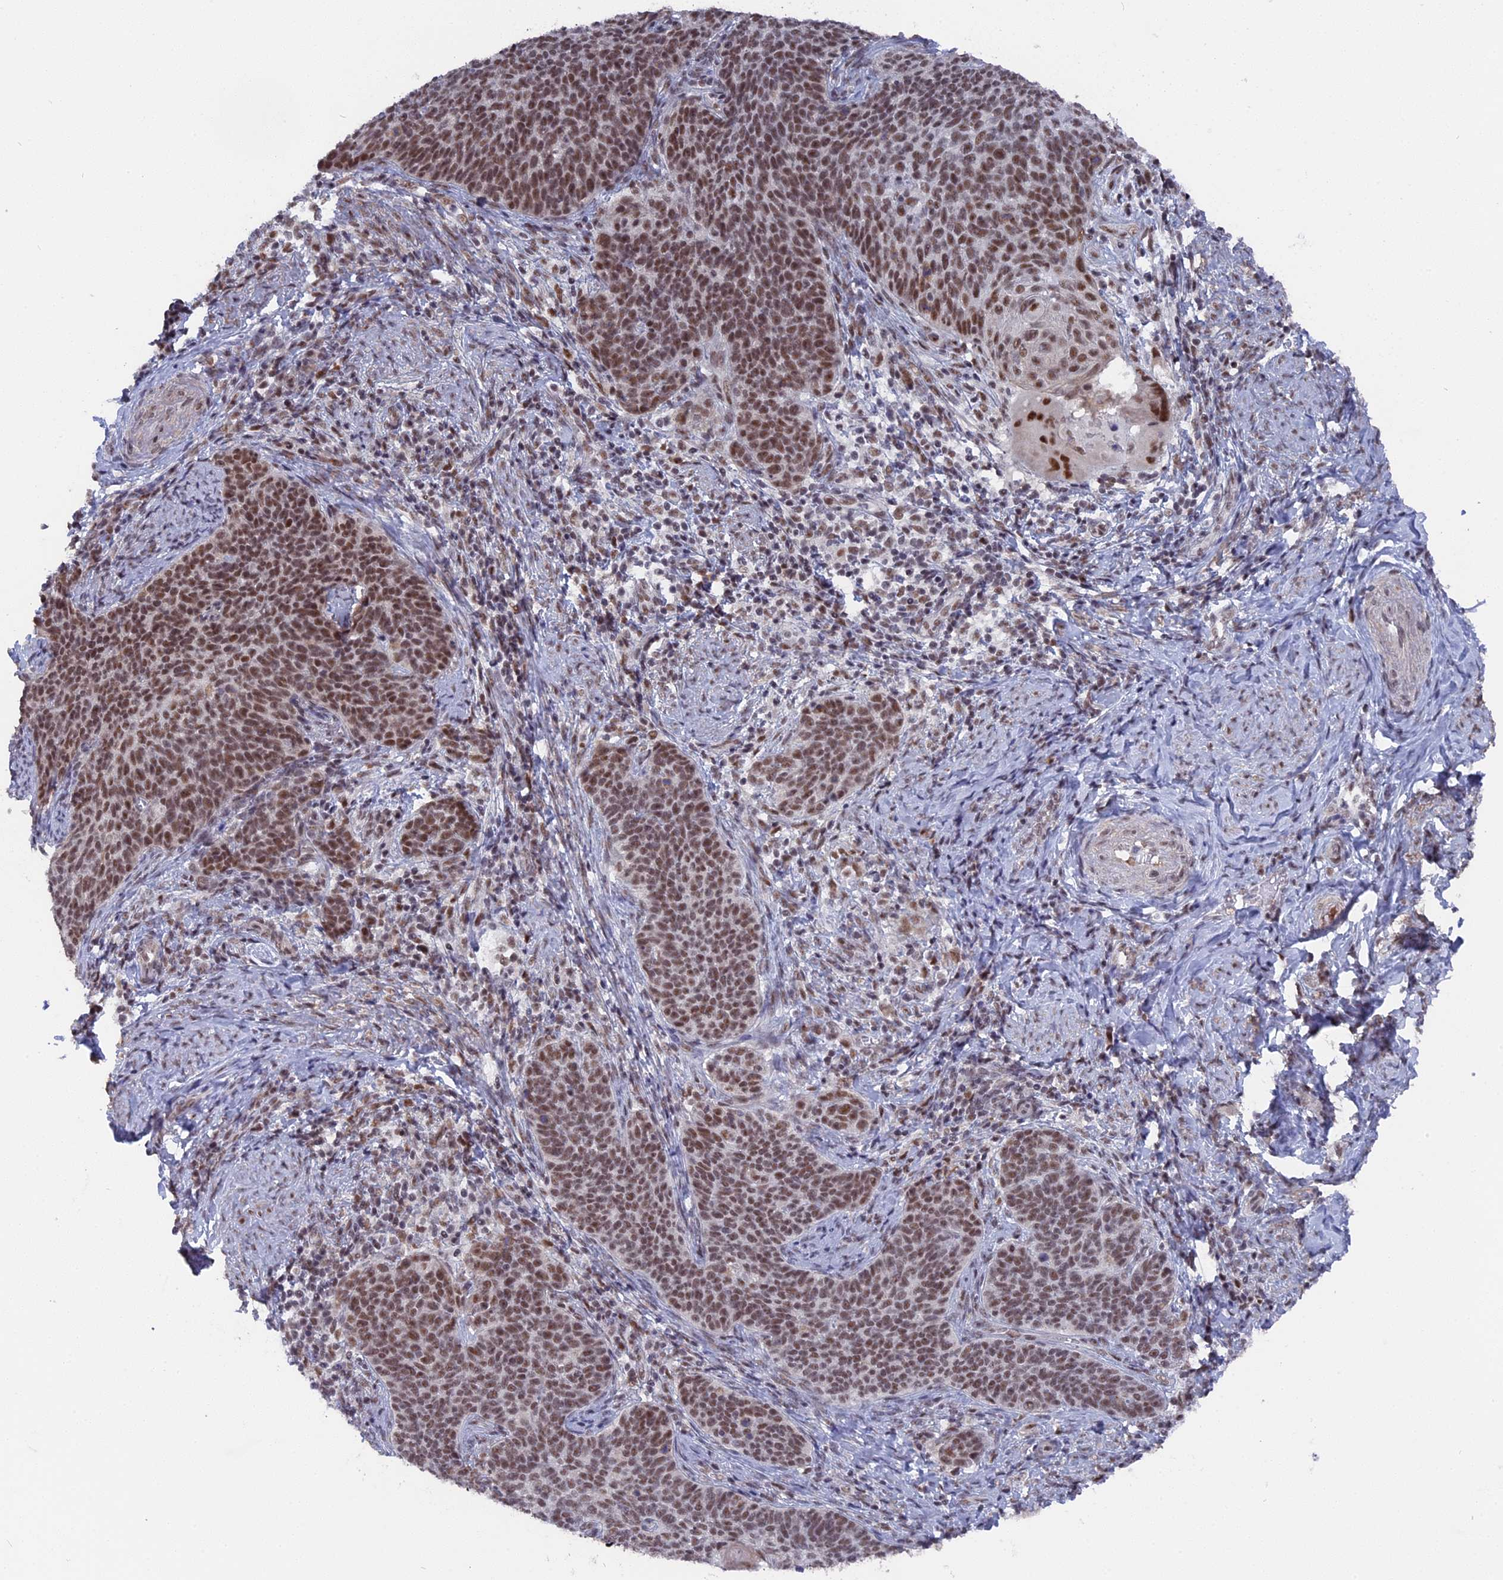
{"staining": {"intensity": "moderate", "quantity": ">75%", "location": "nuclear"}, "tissue": "cervical cancer", "cell_type": "Tumor cells", "image_type": "cancer", "snomed": [{"axis": "morphology", "description": "Normal tissue, NOS"}, {"axis": "morphology", "description": "Squamous cell carcinoma, NOS"}, {"axis": "topography", "description": "Cervix"}], "caption": "Immunohistochemical staining of cervical cancer demonstrates moderate nuclear protein positivity in approximately >75% of tumor cells.", "gene": "SF3A2", "patient": {"sex": "female", "age": 39}}